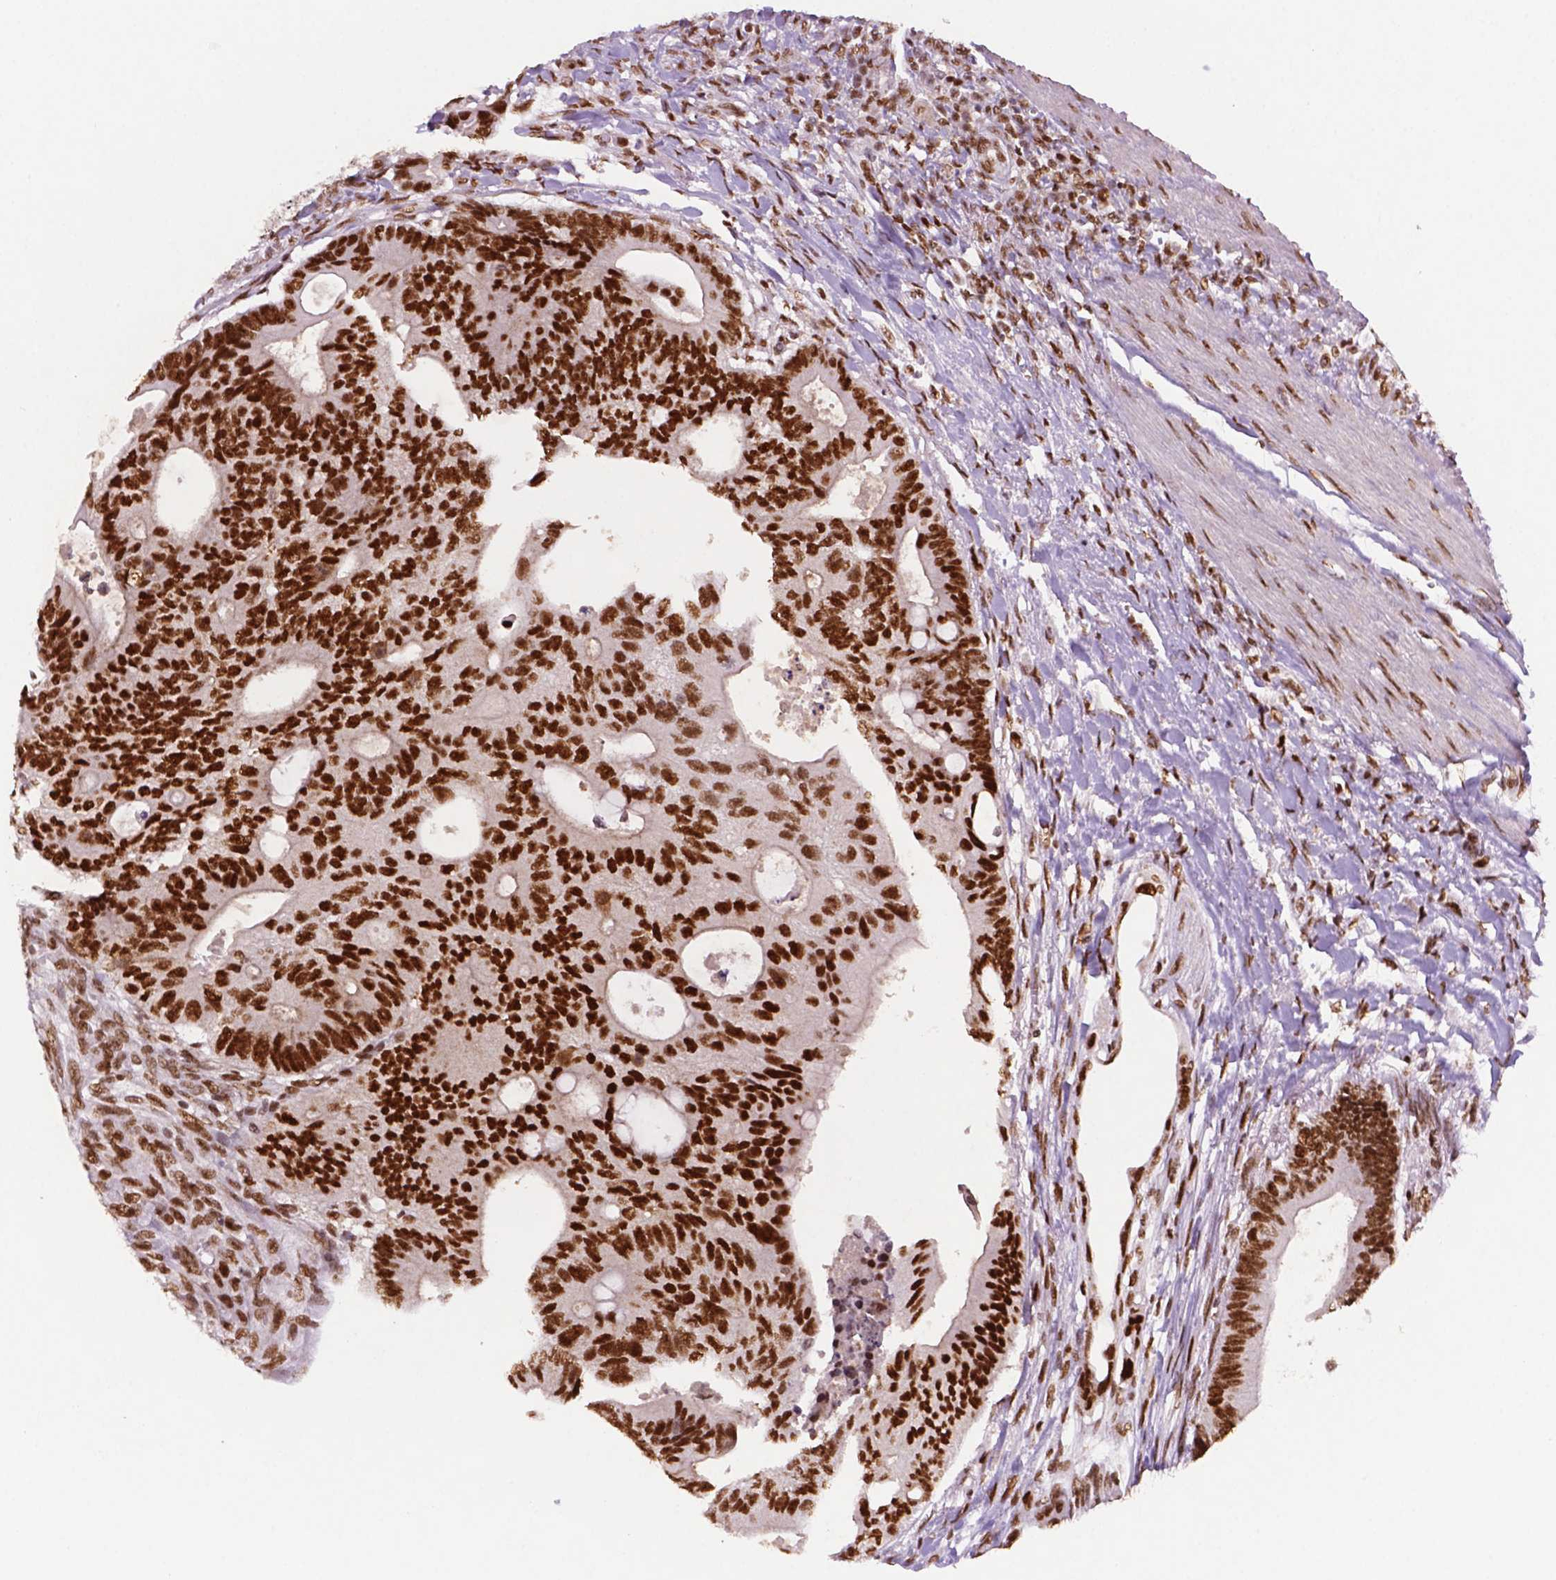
{"staining": {"intensity": "strong", "quantity": "25%-75%", "location": "nuclear"}, "tissue": "colorectal cancer", "cell_type": "Tumor cells", "image_type": "cancer", "snomed": [{"axis": "morphology", "description": "Adenocarcinoma, NOS"}, {"axis": "topography", "description": "Colon"}], "caption": "This is a micrograph of immunohistochemistry (IHC) staining of colorectal cancer, which shows strong staining in the nuclear of tumor cells.", "gene": "MLH1", "patient": {"sex": "male", "age": 65}}